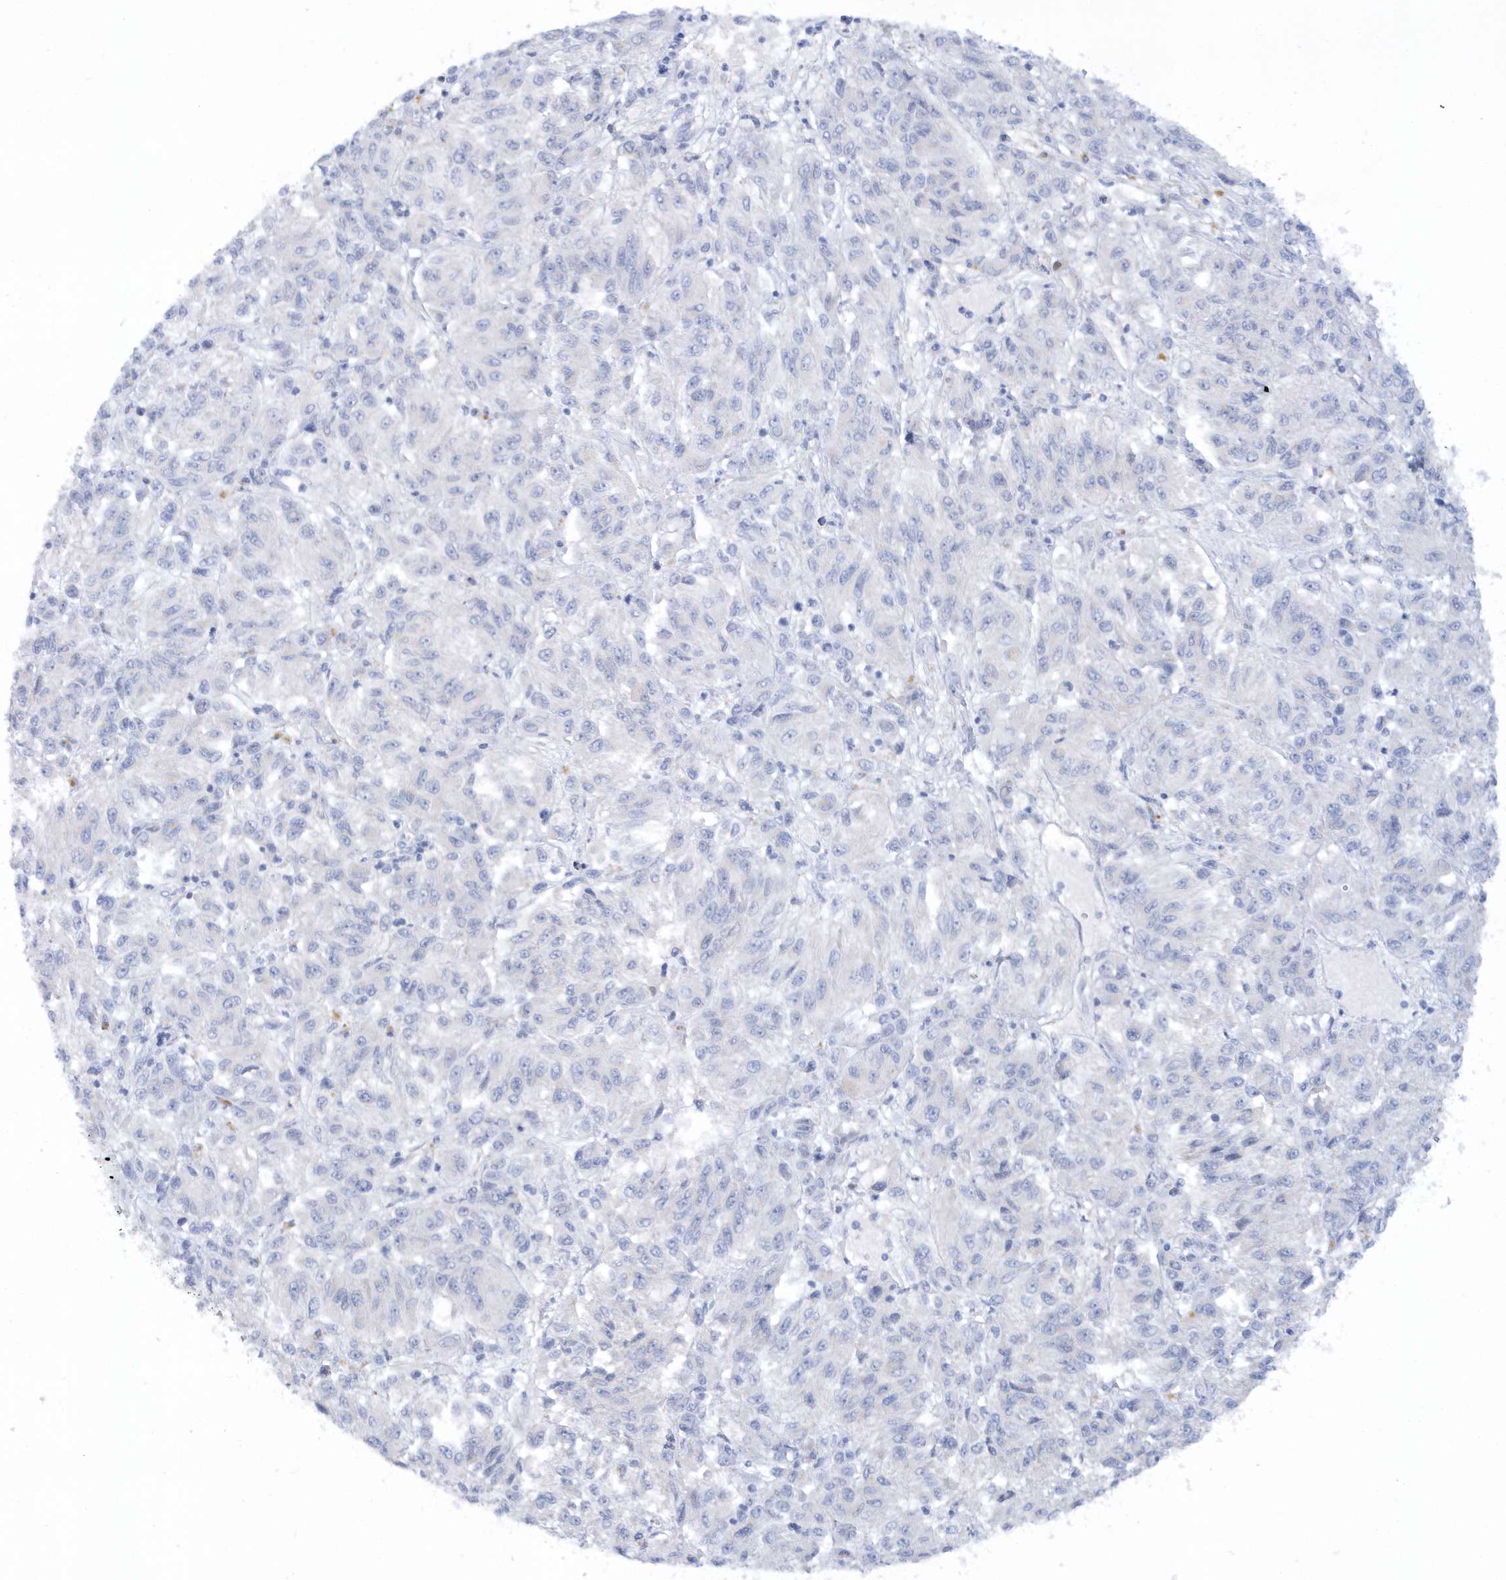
{"staining": {"intensity": "negative", "quantity": "none", "location": "none"}, "tissue": "melanoma", "cell_type": "Tumor cells", "image_type": "cancer", "snomed": [{"axis": "morphology", "description": "Malignant melanoma, Metastatic site"}, {"axis": "topography", "description": "Lung"}], "caption": "Protein analysis of melanoma reveals no significant expression in tumor cells.", "gene": "RPE", "patient": {"sex": "male", "age": 64}}